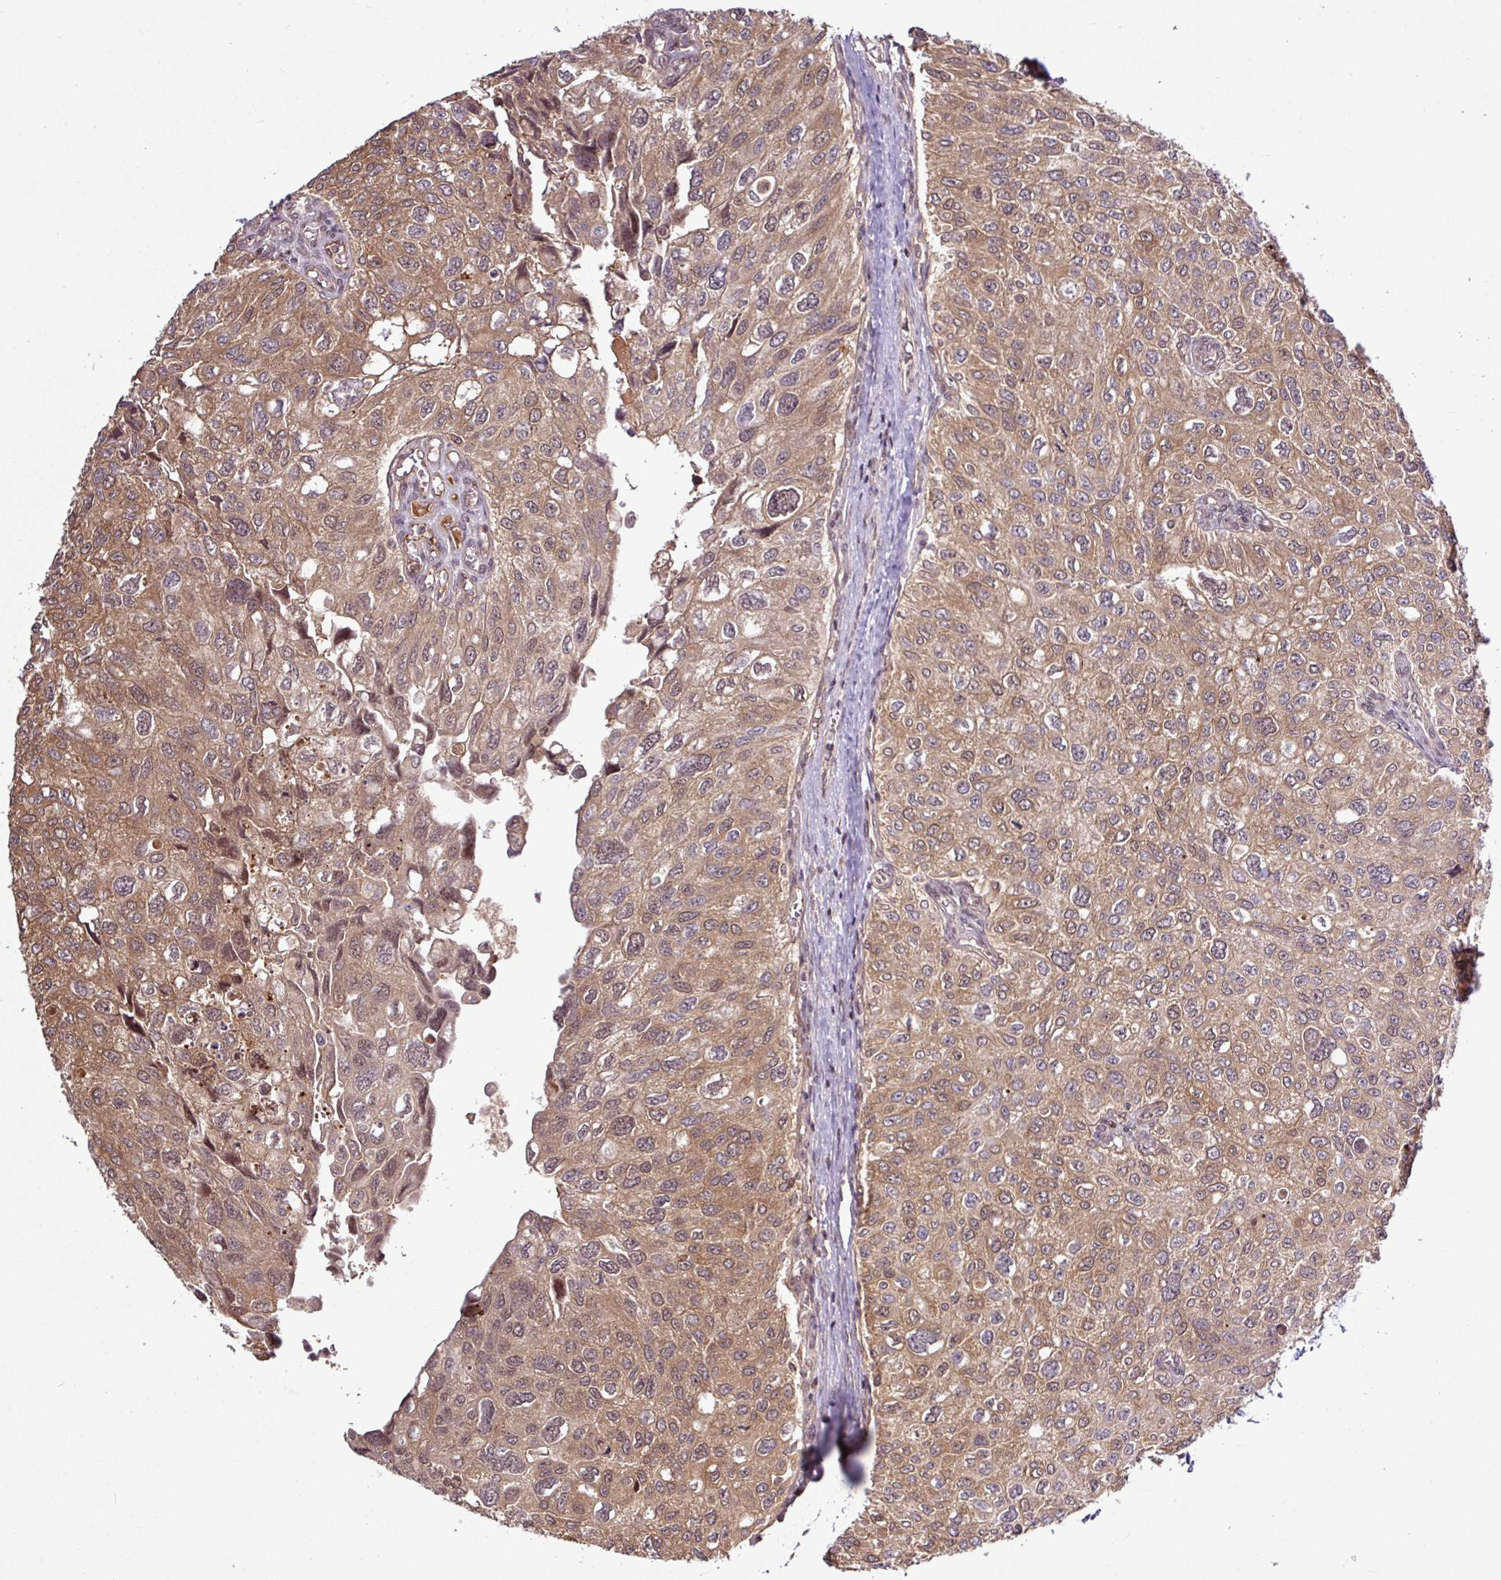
{"staining": {"intensity": "moderate", "quantity": ">75%", "location": "cytoplasmic/membranous,nuclear"}, "tissue": "urothelial cancer", "cell_type": "Tumor cells", "image_type": "cancer", "snomed": [{"axis": "morphology", "description": "Urothelial carcinoma, NOS"}, {"axis": "topography", "description": "Urinary bladder"}], "caption": "The histopathology image demonstrates staining of transitional cell carcinoma, revealing moderate cytoplasmic/membranous and nuclear protein staining (brown color) within tumor cells.", "gene": "ITPKC", "patient": {"sex": "male", "age": 80}}